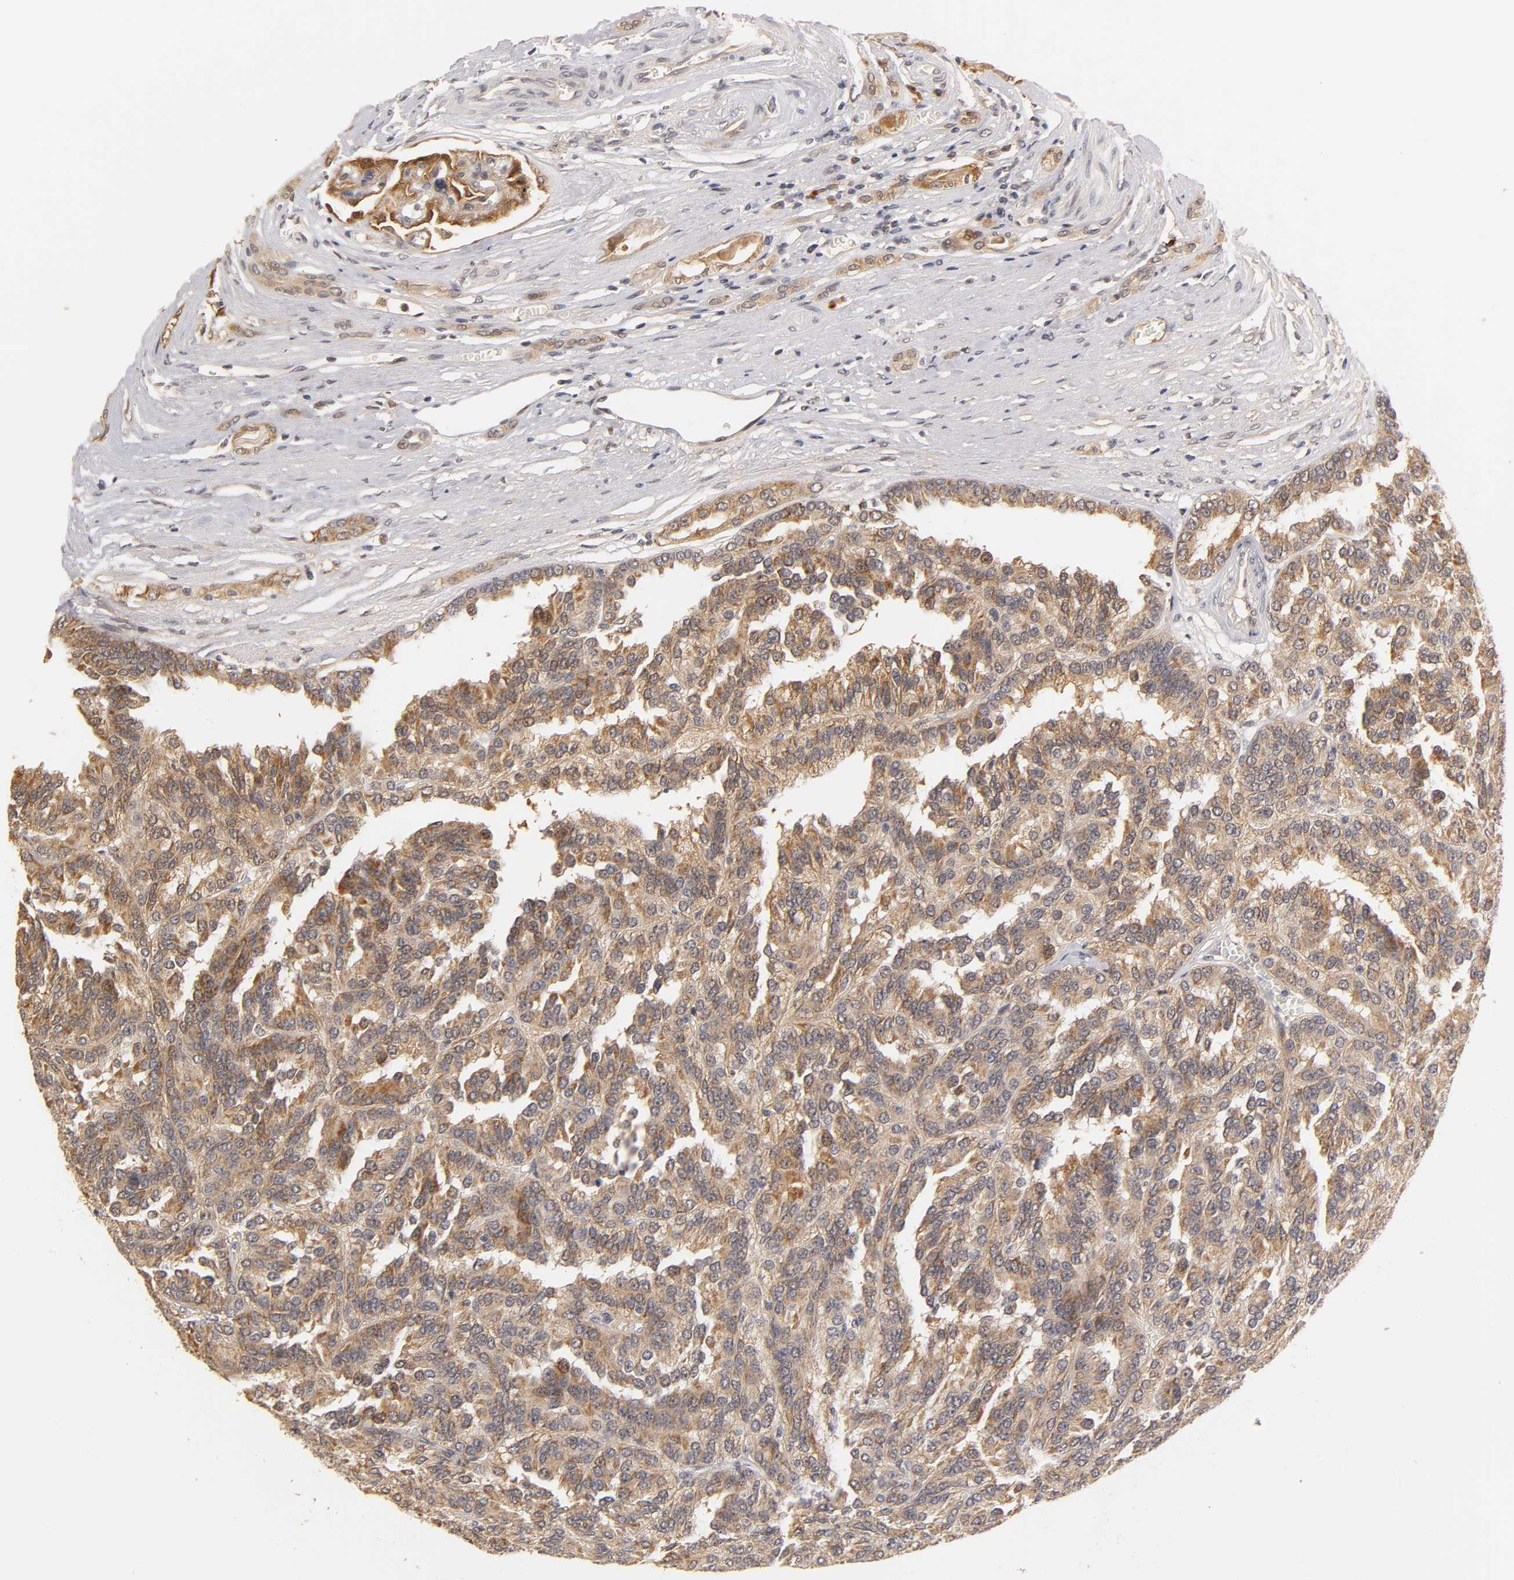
{"staining": {"intensity": "moderate", "quantity": ">75%", "location": "cytoplasmic/membranous"}, "tissue": "renal cancer", "cell_type": "Tumor cells", "image_type": "cancer", "snomed": [{"axis": "morphology", "description": "Adenocarcinoma, NOS"}, {"axis": "topography", "description": "Kidney"}], "caption": "Moderate cytoplasmic/membranous protein expression is present in about >75% of tumor cells in adenocarcinoma (renal).", "gene": "GSTZ1", "patient": {"sex": "male", "age": 46}}